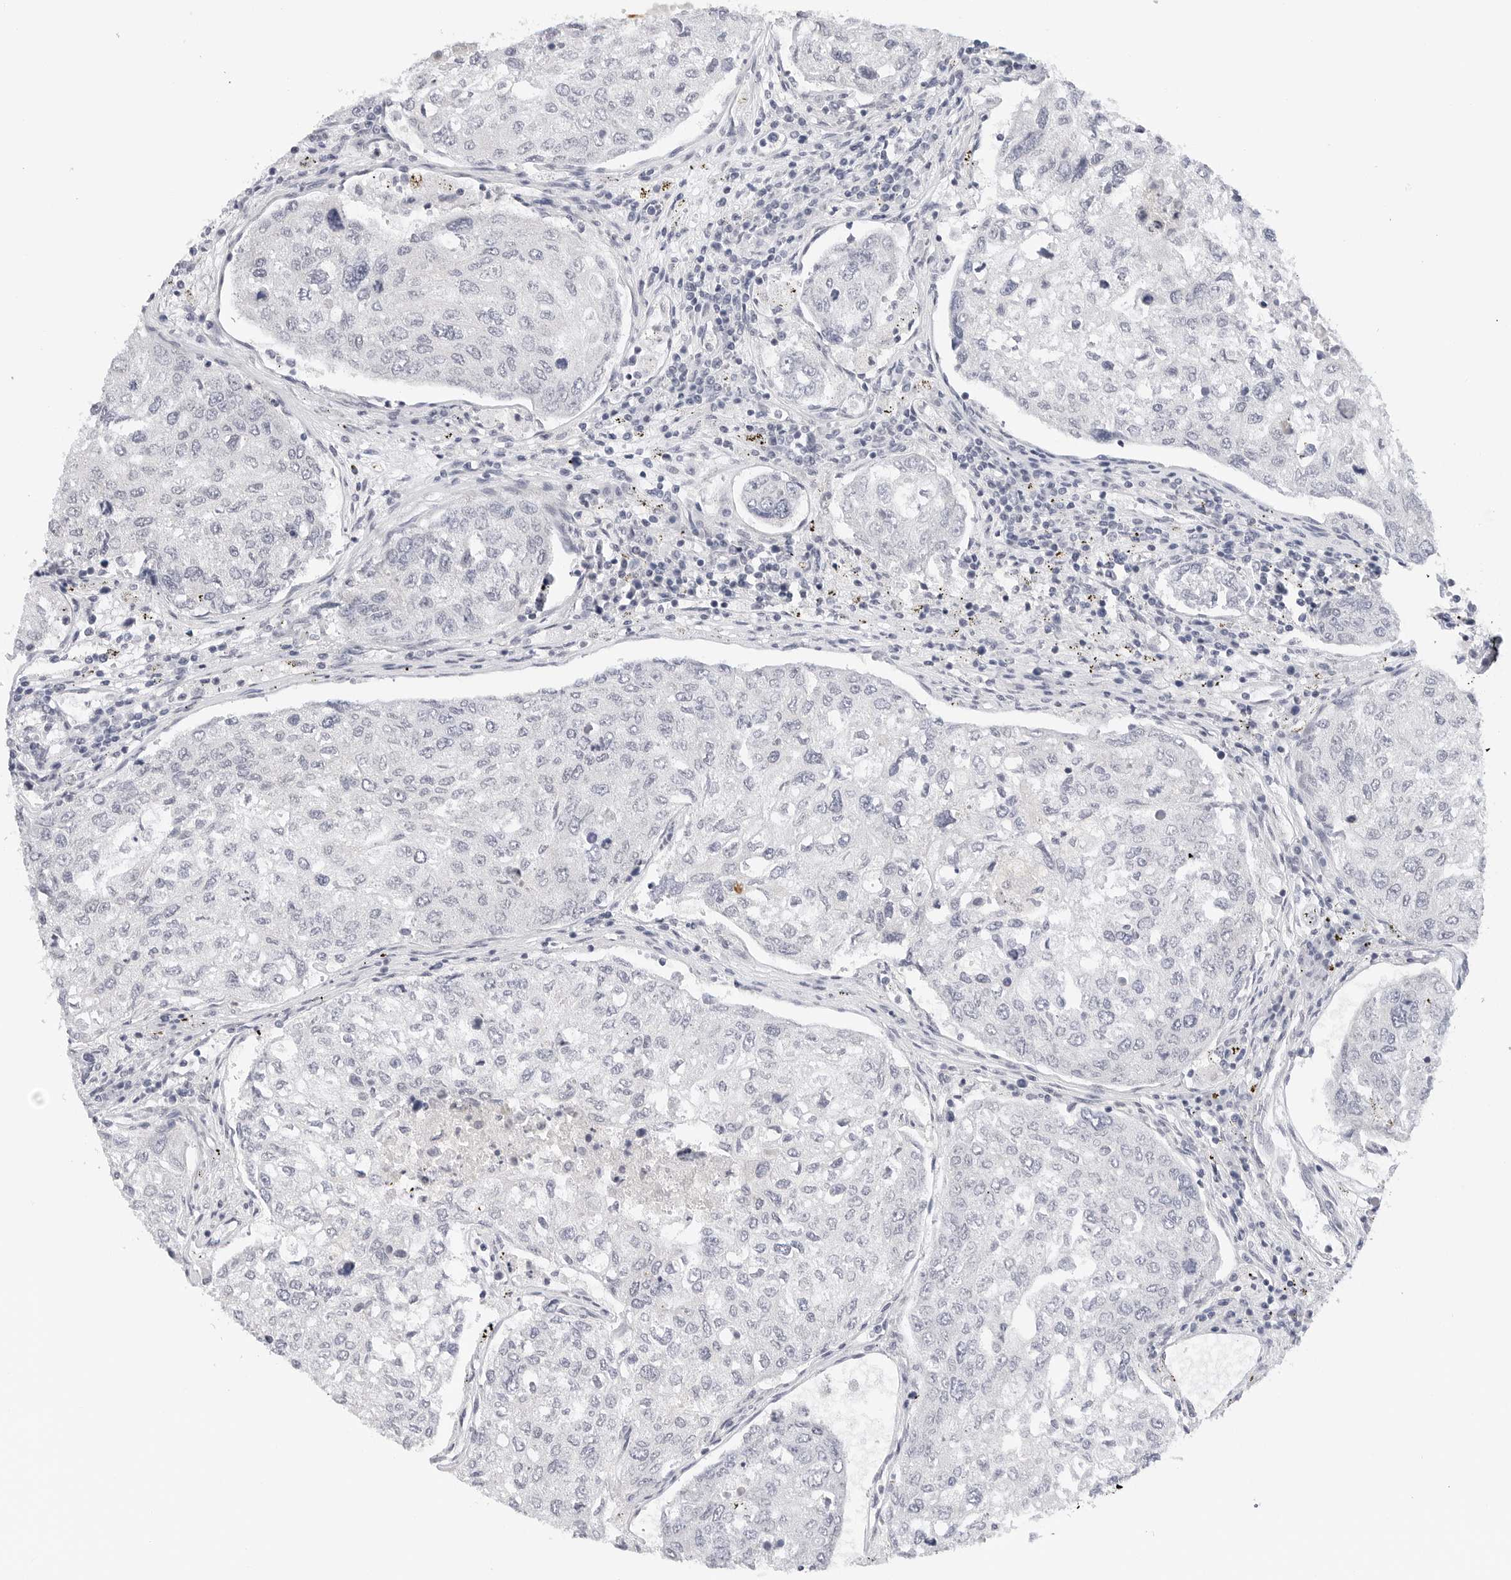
{"staining": {"intensity": "negative", "quantity": "none", "location": "none"}, "tissue": "urothelial cancer", "cell_type": "Tumor cells", "image_type": "cancer", "snomed": [{"axis": "morphology", "description": "Urothelial carcinoma, High grade"}, {"axis": "topography", "description": "Lymph node"}, {"axis": "topography", "description": "Urinary bladder"}], "caption": "Tumor cells are negative for protein expression in human urothelial cancer. (DAB (3,3'-diaminobenzidine) immunohistochemistry (IHC), high magnification).", "gene": "MAP2K5", "patient": {"sex": "male", "age": 51}}